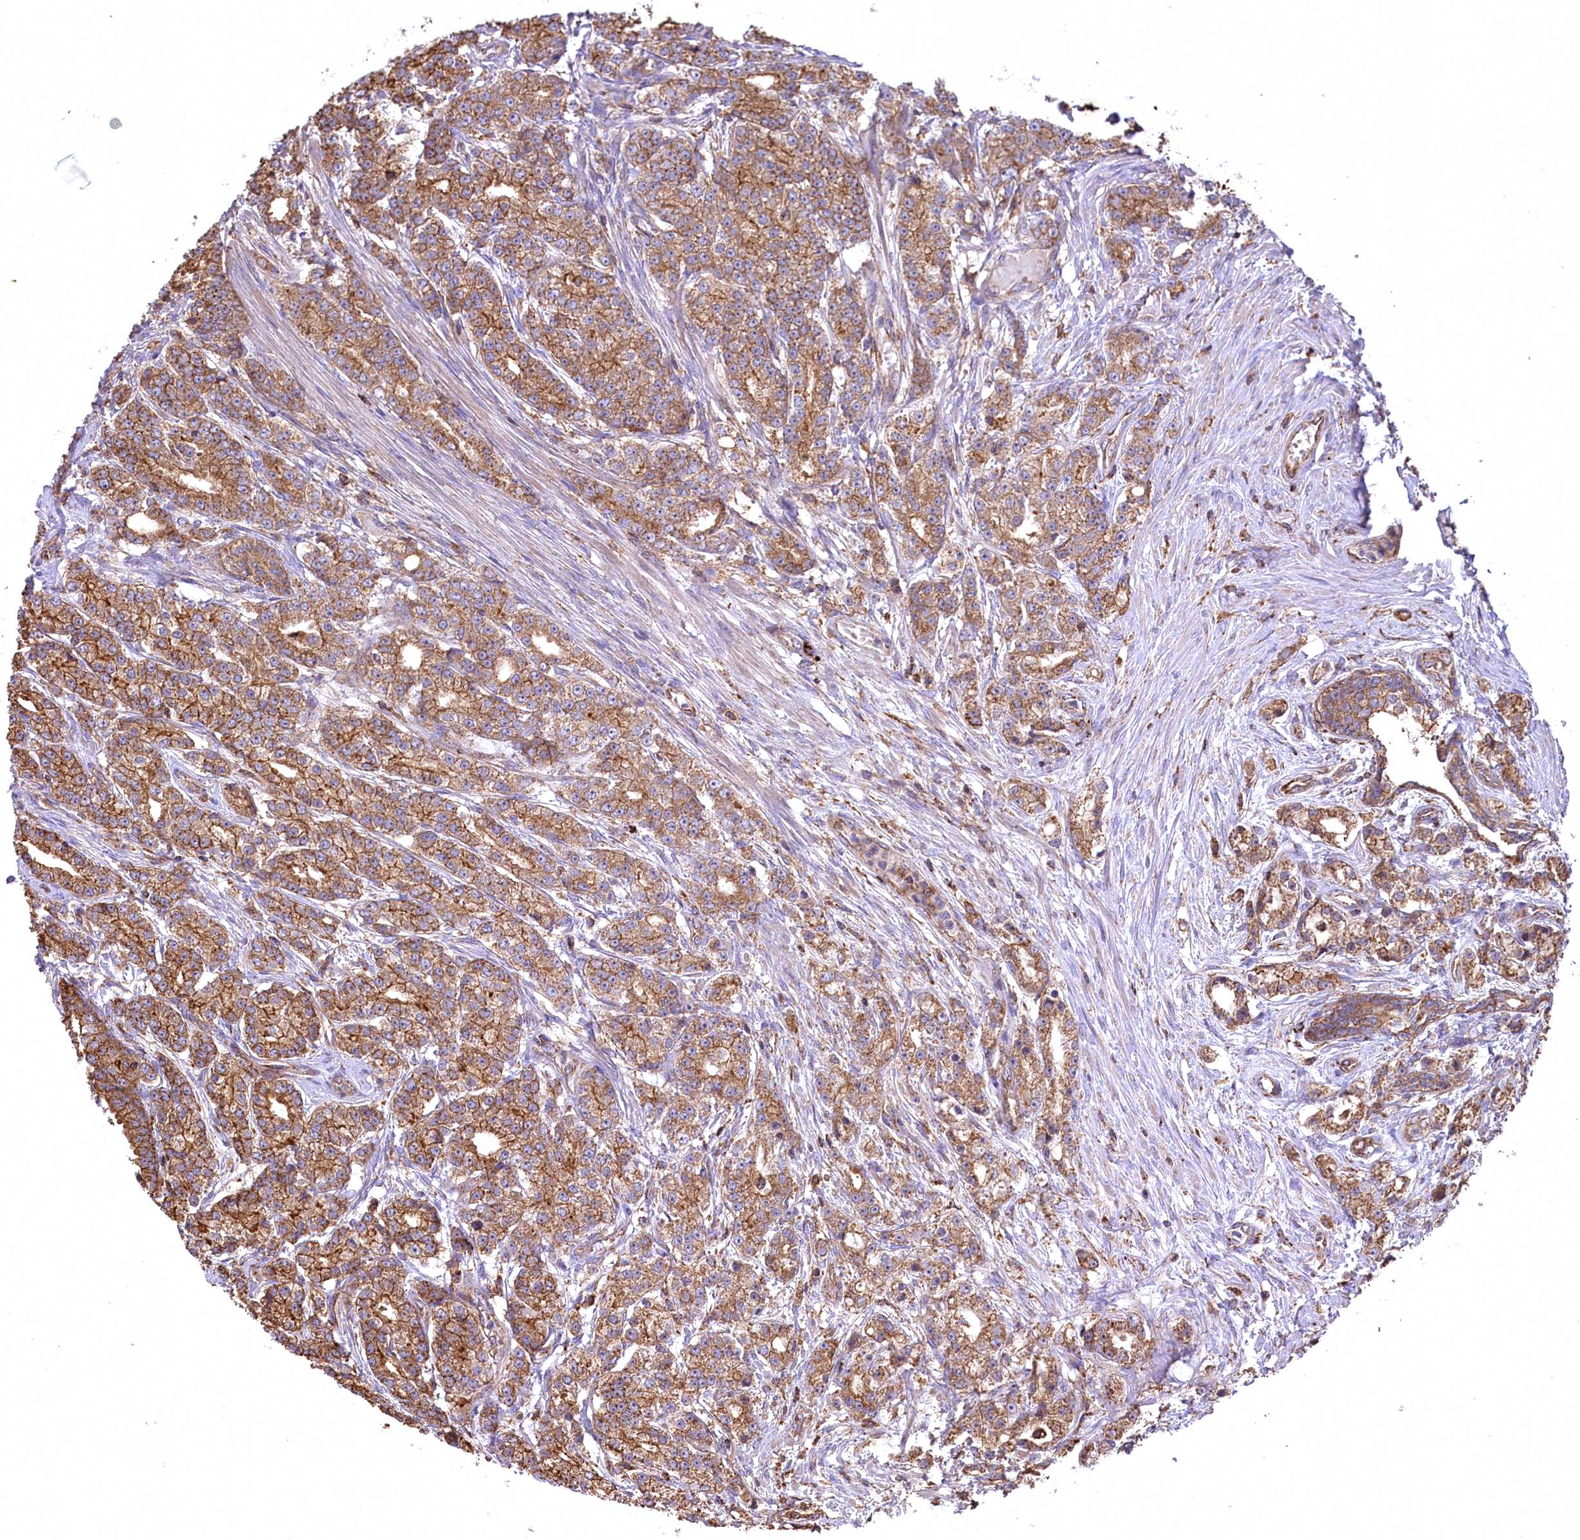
{"staining": {"intensity": "strong", "quantity": ">75%", "location": "cytoplasmic/membranous"}, "tissue": "prostate cancer", "cell_type": "Tumor cells", "image_type": "cancer", "snomed": [{"axis": "morphology", "description": "Adenocarcinoma, High grade"}, {"axis": "topography", "description": "Prostate"}], "caption": "DAB immunohistochemical staining of human prostate cancer displays strong cytoplasmic/membranous protein staining in approximately >75% of tumor cells.", "gene": "CARD19", "patient": {"sex": "male", "age": 69}}